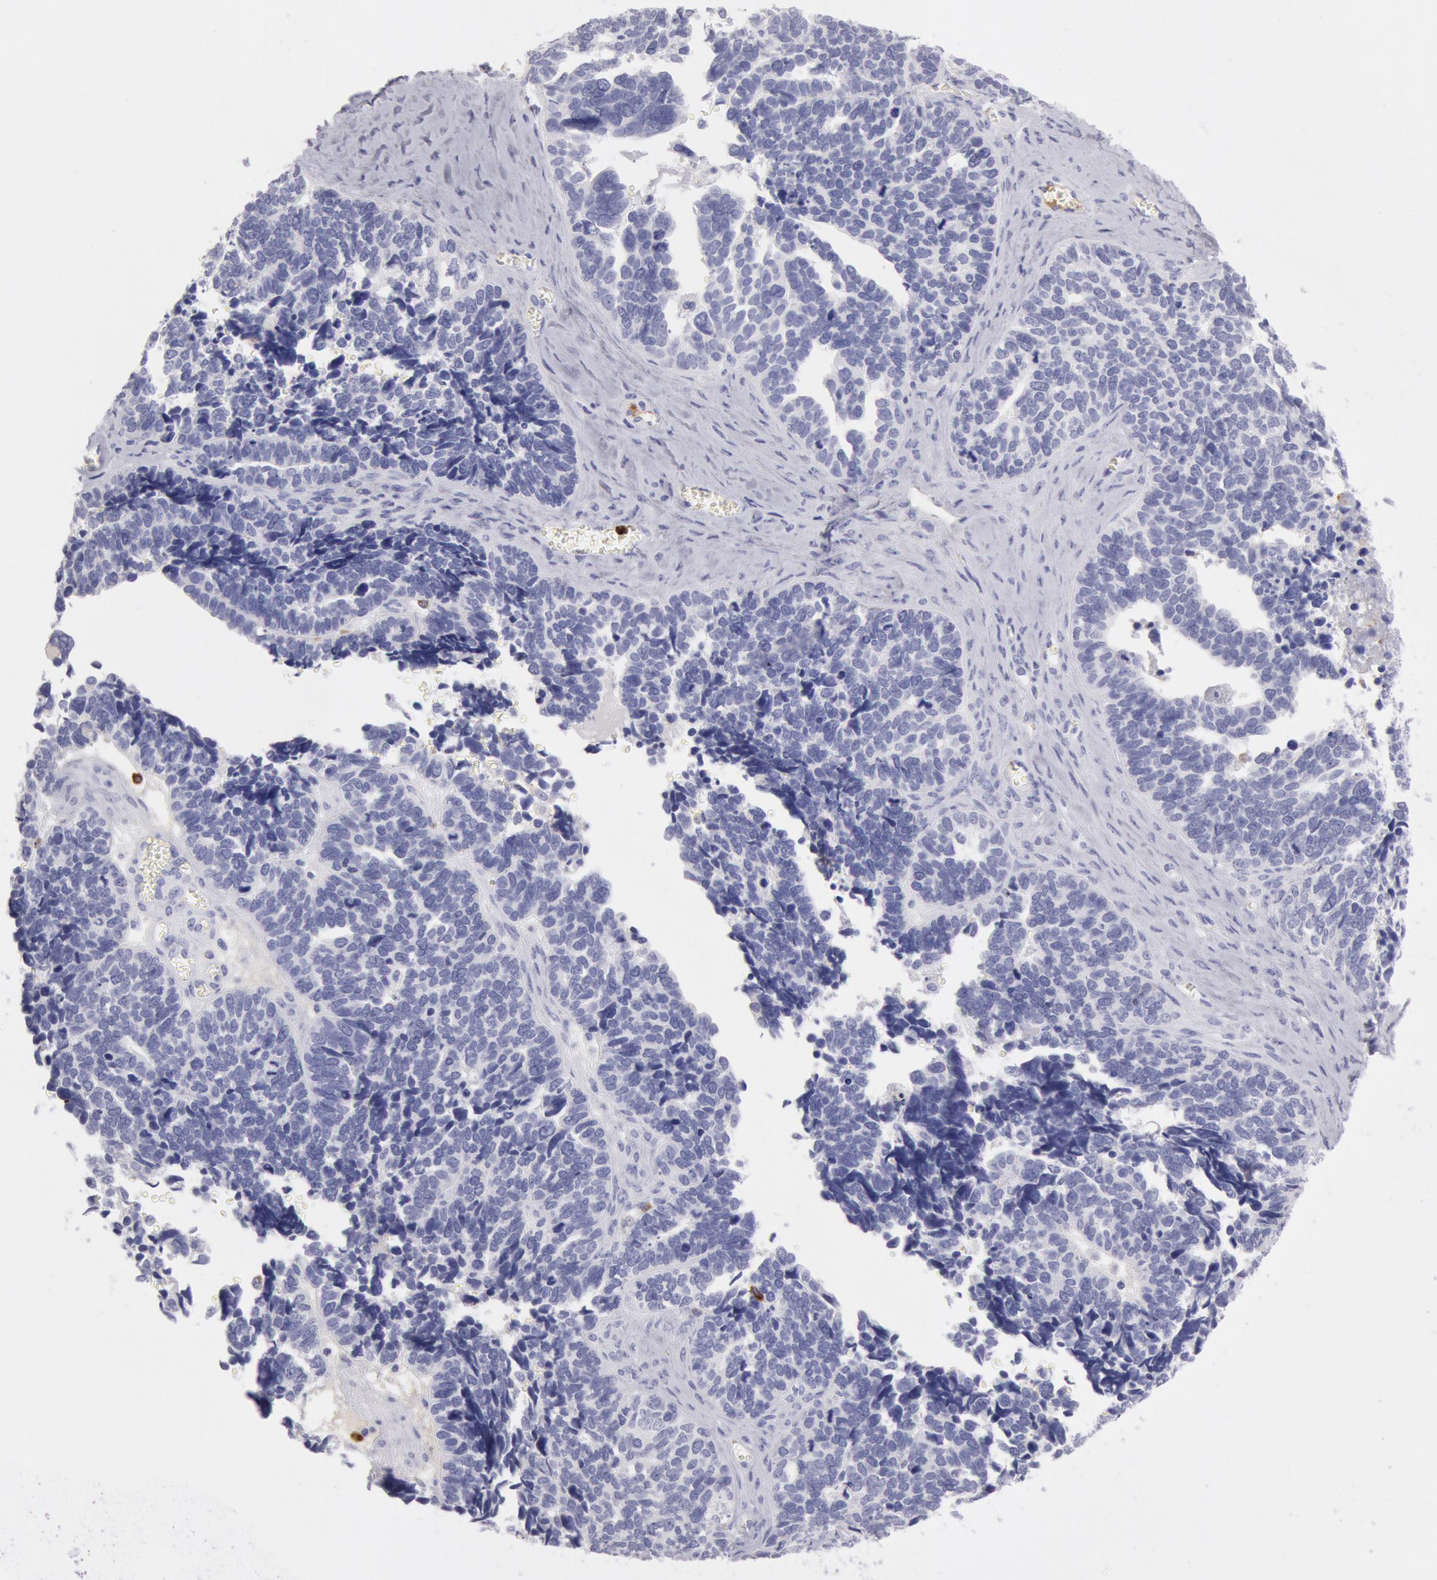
{"staining": {"intensity": "negative", "quantity": "none", "location": "none"}, "tissue": "ovarian cancer", "cell_type": "Tumor cells", "image_type": "cancer", "snomed": [{"axis": "morphology", "description": "Cystadenocarcinoma, serous, NOS"}, {"axis": "topography", "description": "Ovary"}], "caption": "Immunohistochemistry of ovarian cancer shows no positivity in tumor cells.", "gene": "FCN1", "patient": {"sex": "female", "age": 77}}